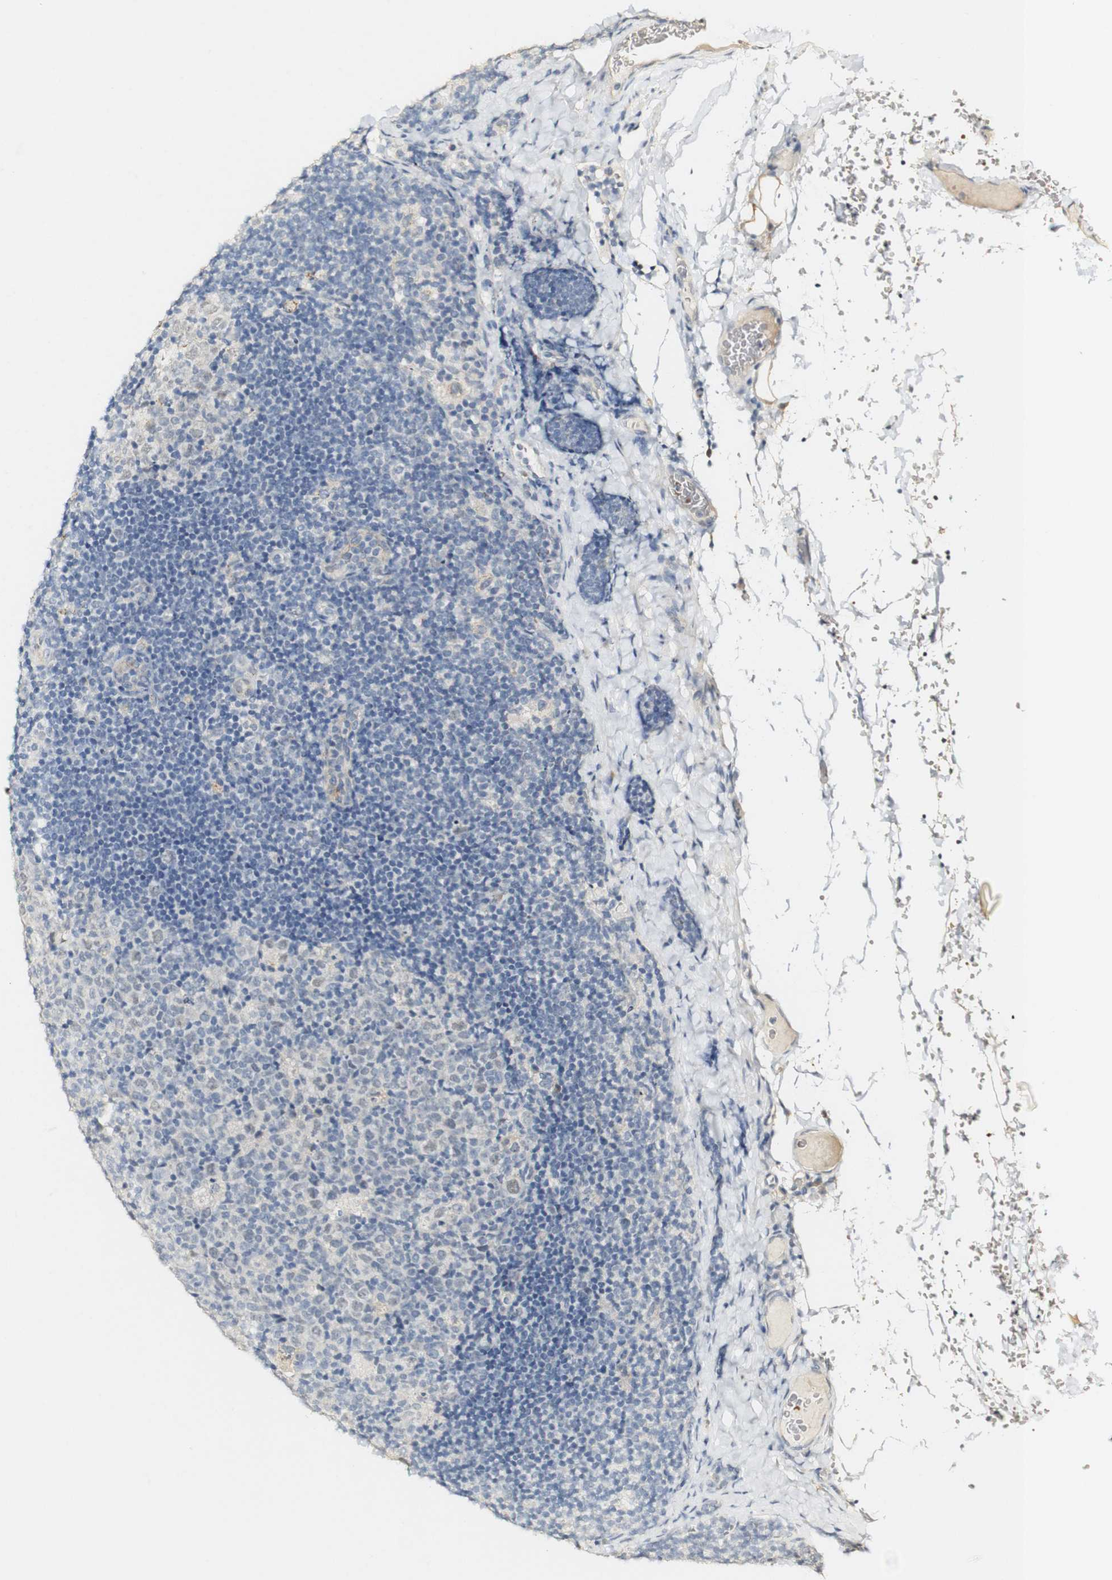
{"staining": {"intensity": "negative", "quantity": "none", "location": "none"}, "tissue": "lymph node", "cell_type": "Germinal center cells", "image_type": "normal", "snomed": [{"axis": "morphology", "description": "Normal tissue, NOS"}, {"axis": "topography", "description": "Lymph node"}], "caption": "The micrograph demonstrates no significant positivity in germinal center cells of lymph node.", "gene": "SYT7", "patient": {"sex": "female", "age": 14}}